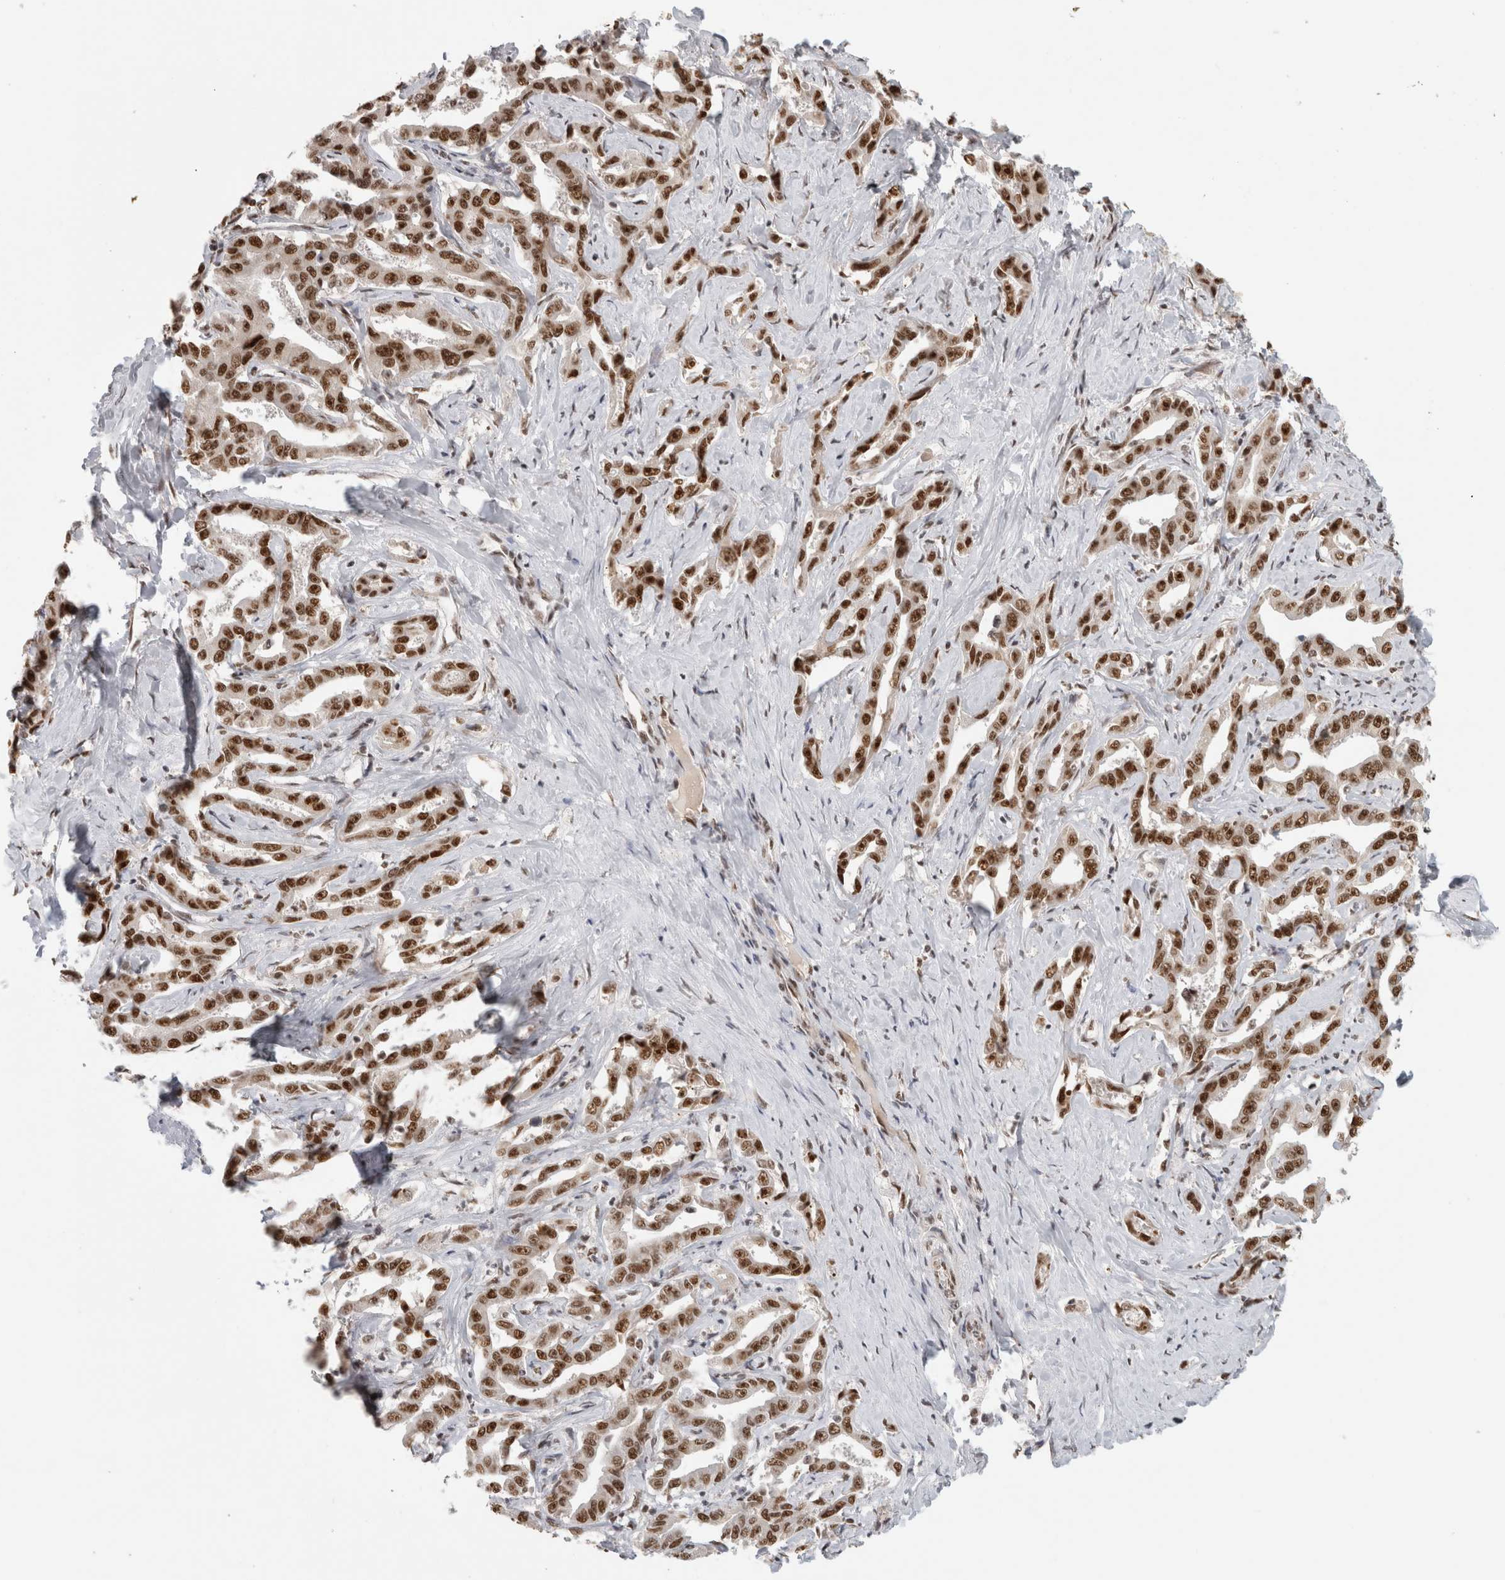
{"staining": {"intensity": "strong", "quantity": ">75%", "location": "nuclear"}, "tissue": "liver cancer", "cell_type": "Tumor cells", "image_type": "cancer", "snomed": [{"axis": "morphology", "description": "Cholangiocarcinoma"}, {"axis": "topography", "description": "Liver"}], "caption": "Strong nuclear protein positivity is present in approximately >75% of tumor cells in liver cancer (cholangiocarcinoma).", "gene": "EBNA1BP2", "patient": {"sex": "male", "age": 59}}